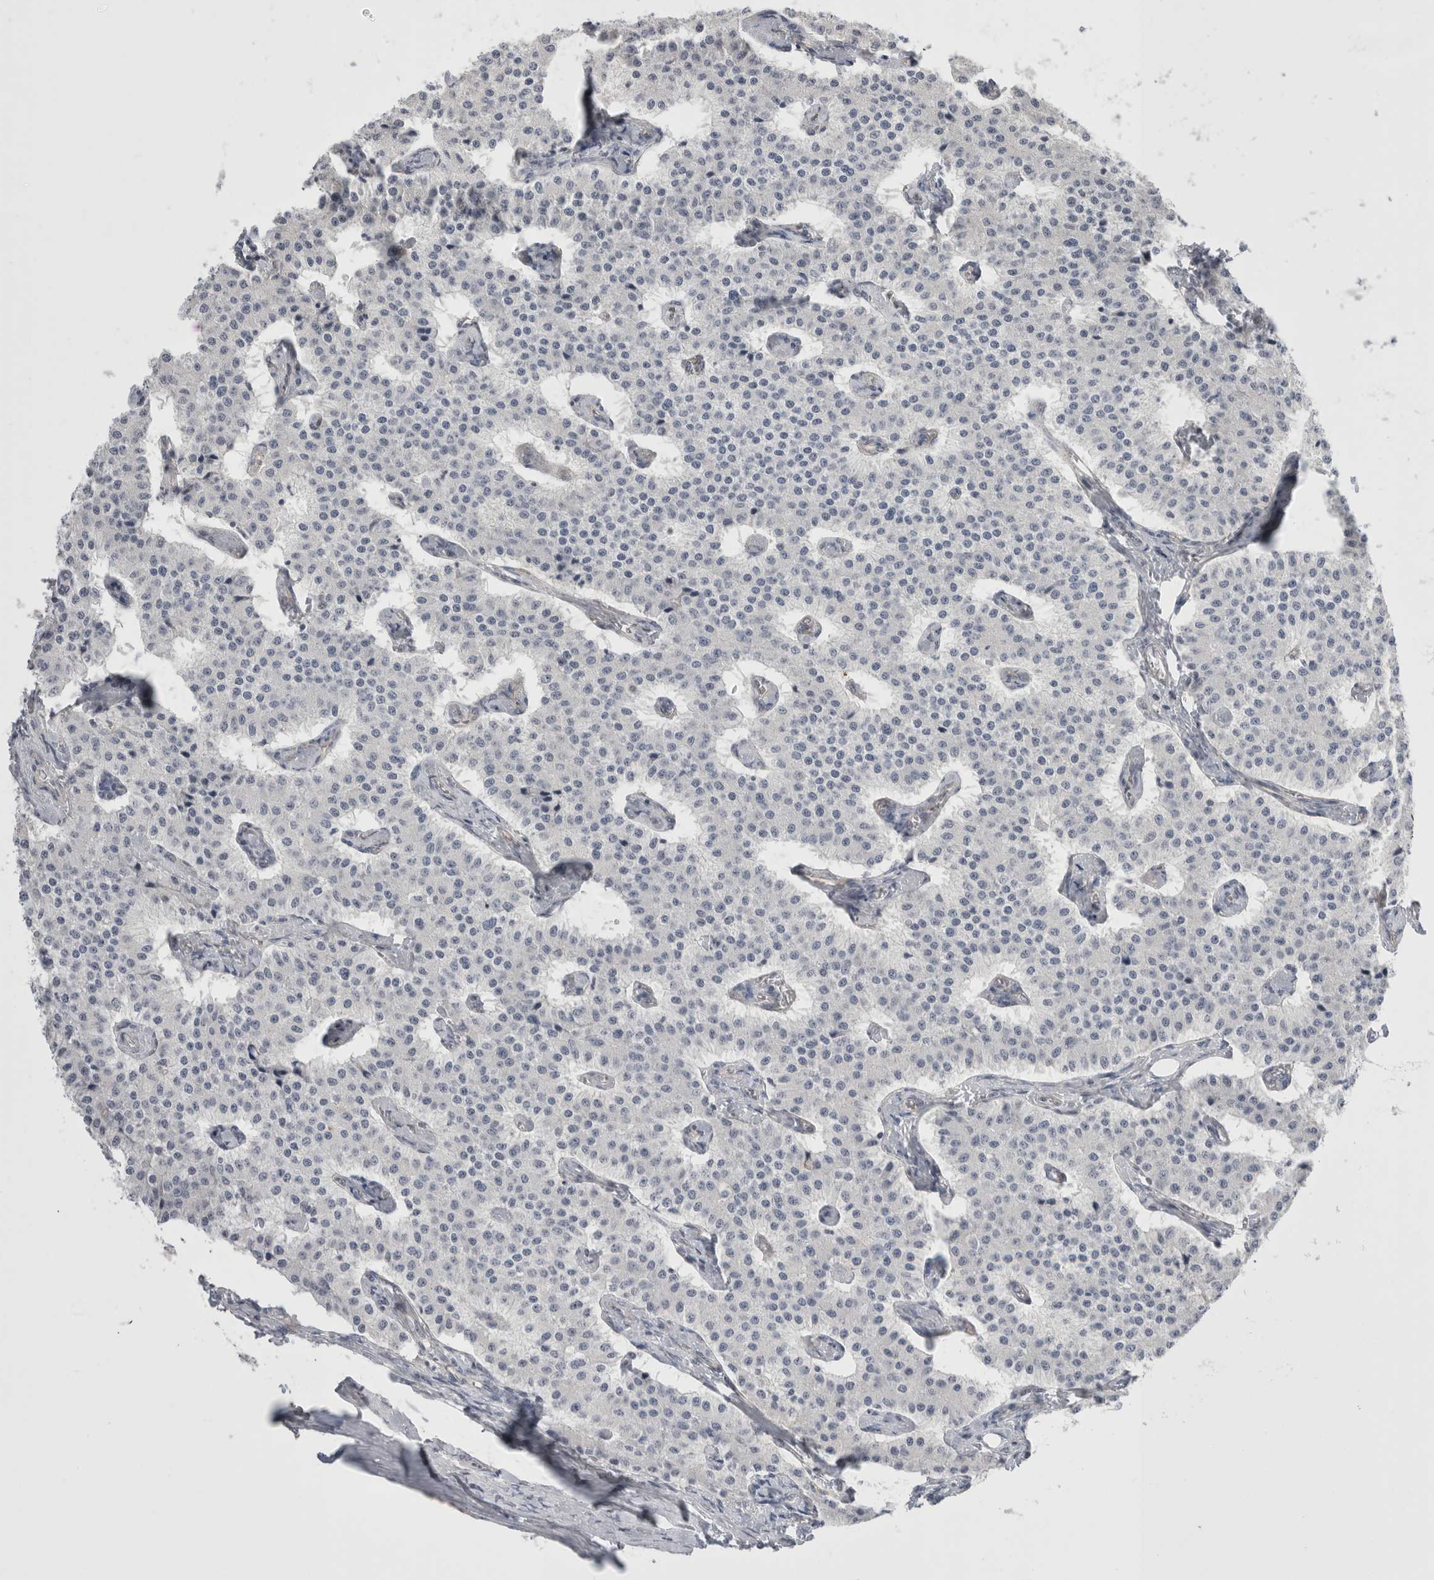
{"staining": {"intensity": "negative", "quantity": "none", "location": "none"}, "tissue": "carcinoid", "cell_type": "Tumor cells", "image_type": "cancer", "snomed": [{"axis": "morphology", "description": "Carcinoid, malignant, NOS"}, {"axis": "topography", "description": "Colon"}], "caption": "Immunohistochemistry histopathology image of neoplastic tissue: human carcinoid stained with DAB (3,3'-diaminobenzidine) exhibits no significant protein positivity in tumor cells.", "gene": "VANGL1", "patient": {"sex": "female", "age": 52}}